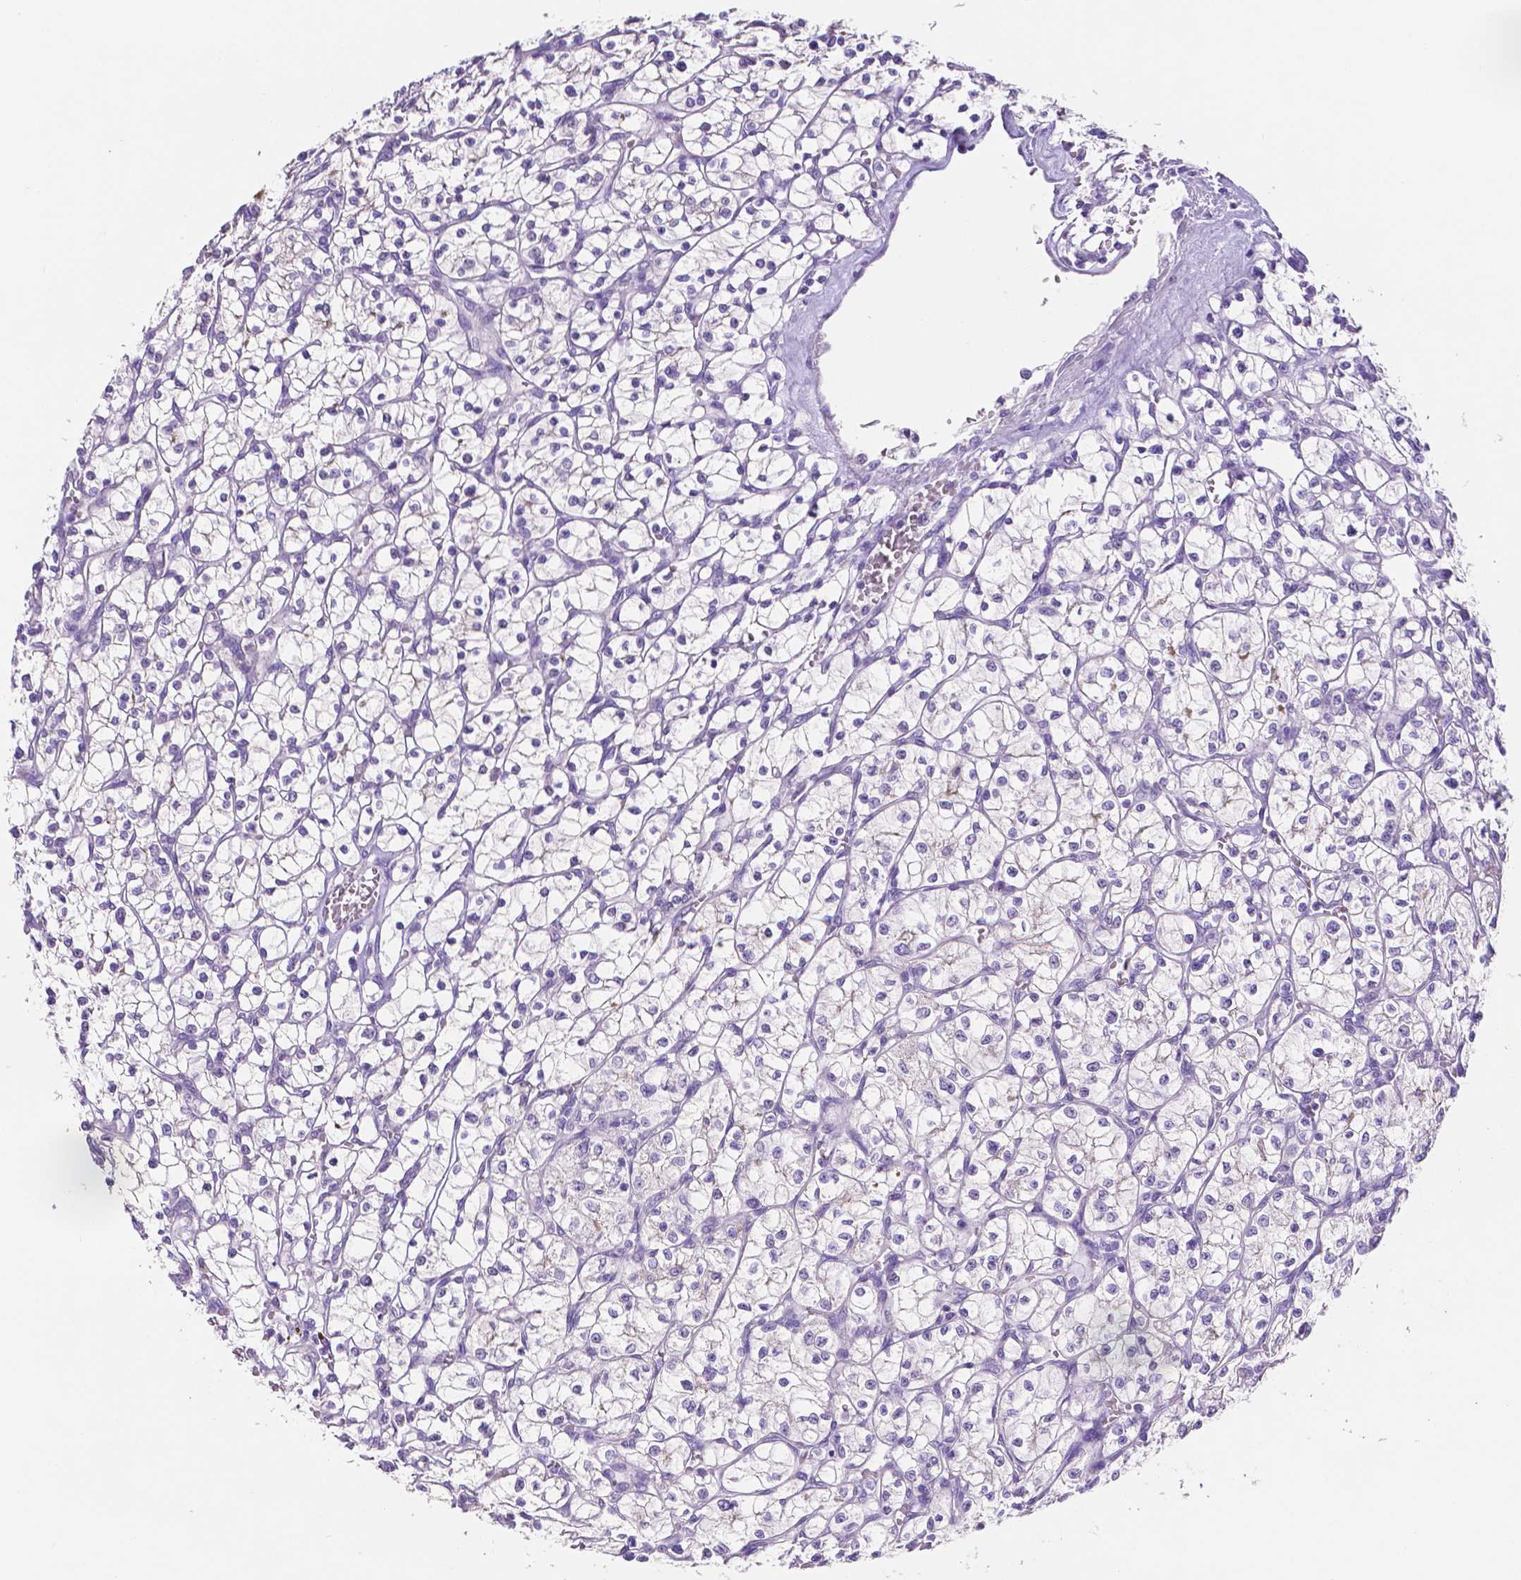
{"staining": {"intensity": "negative", "quantity": "none", "location": "none"}, "tissue": "renal cancer", "cell_type": "Tumor cells", "image_type": "cancer", "snomed": [{"axis": "morphology", "description": "Adenocarcinoma, NOS"}, {"axis": "topography", "description": "Kidney"}], "caption": "This is a image of IHC staining of renal cancer, which shows no positivity in tumor cells.", "gene": "SLC22A2", "patient": {"sex": "female", "age": 64}}